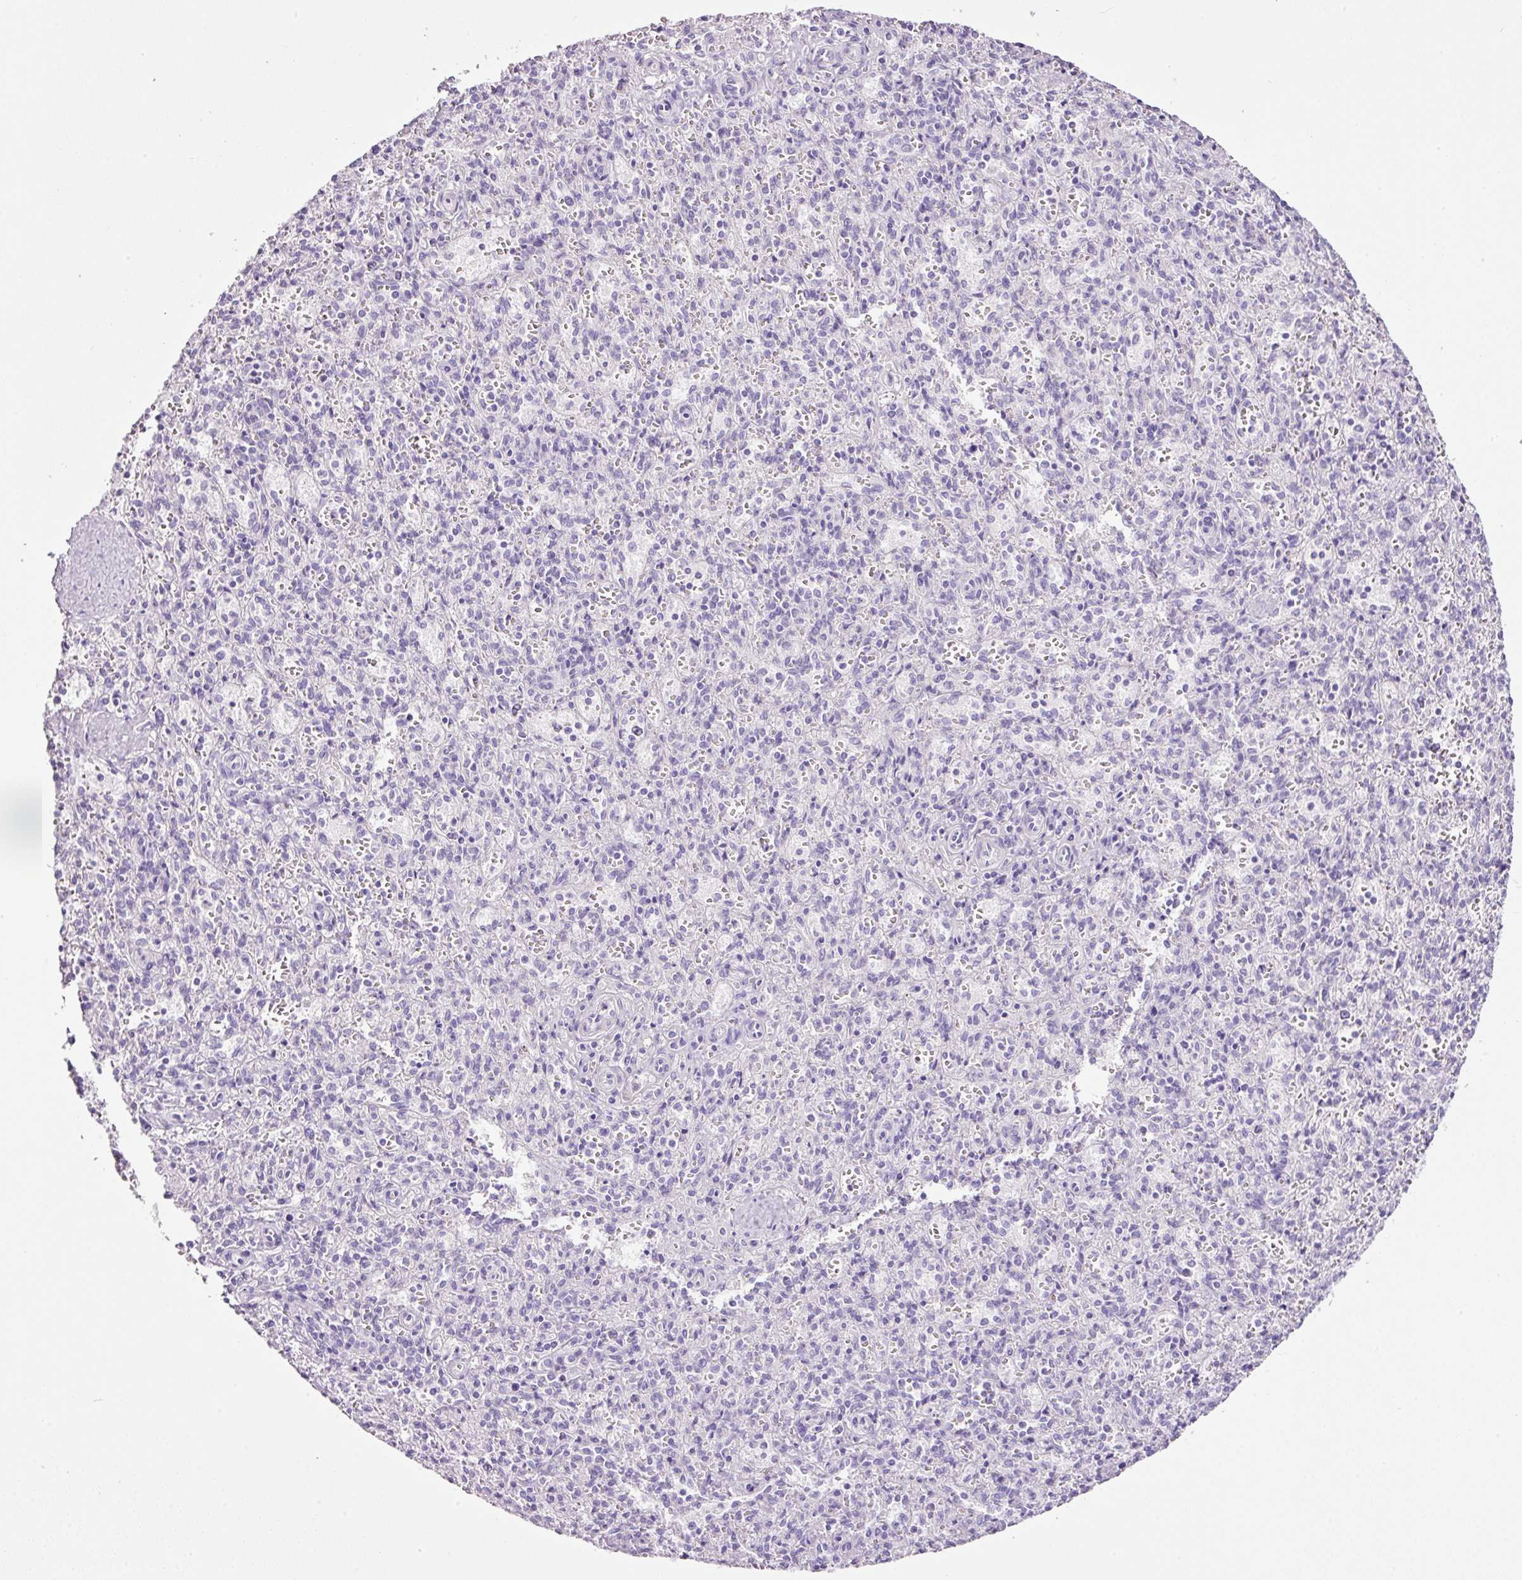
{"staining": {"intensity": "negative", "quantity": "none", "location": "none"}, "tissue": "spleen", "cell_type": "Cells in red pulp", "image_type": "normal", "snomed": [{"axis": "morphology", "description": "Normal tissue, NOS"}, {"axis": "topography", "description": "Spleen"}], "caption": "Immunohistochemical staining of benign human spleen demonstrates no significant expression in cells in red pulp. (DAB (3,3'-diaminobenzidine) immunohistochemistry (IHC) visualized using brightfield microscopy, high magnification).", "gene": "BSND", "patient": {"sex": "female", "age": 26}}